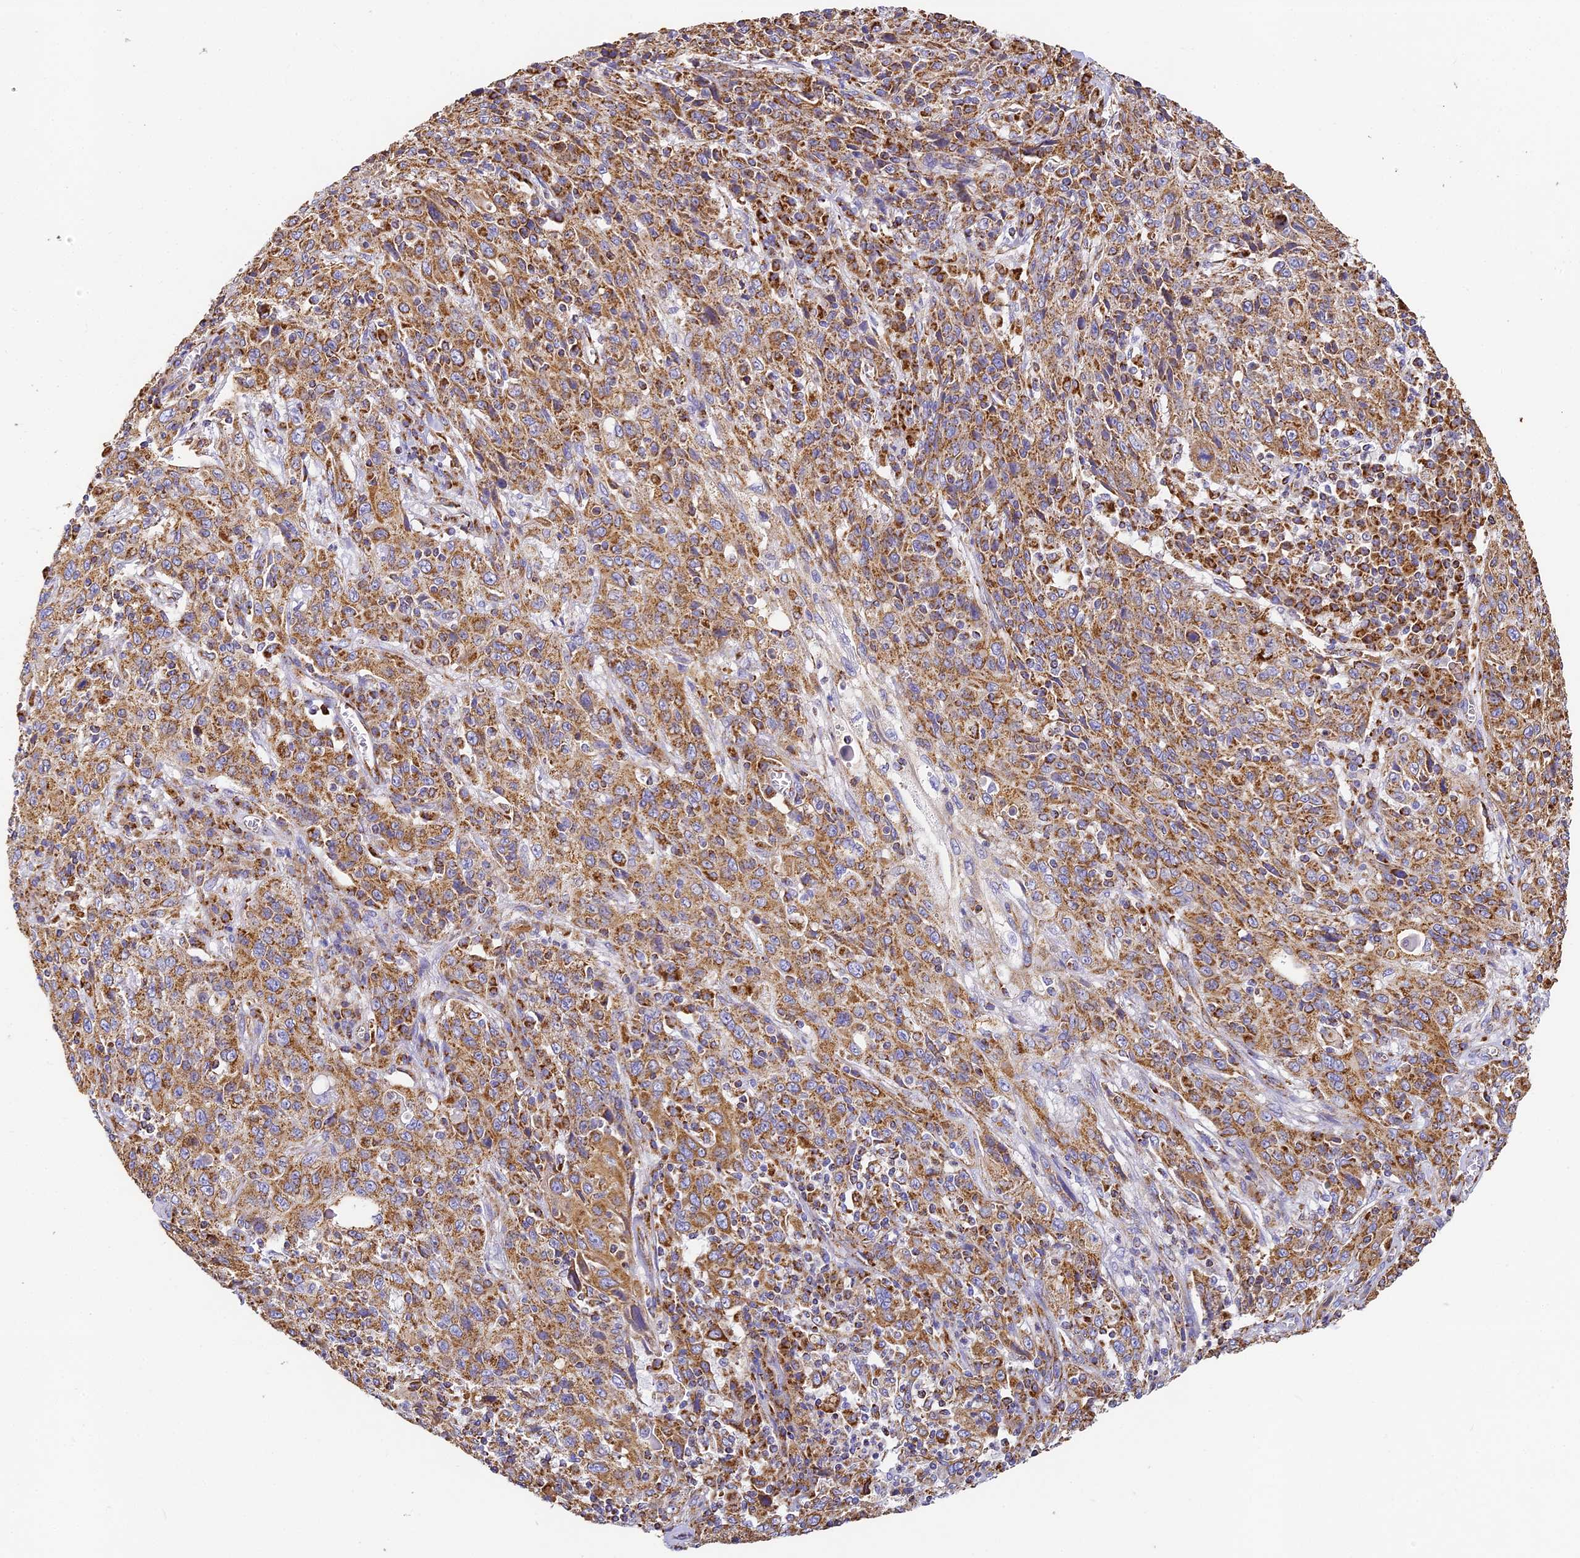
{"staining": {"intensity": "moderate", "quantity": ">75%", "location": "cytoplasmic/membranous"}, "tissue": "cervical cancer", "cell_type": "Tumor cells", "image_type": "cancer", "snomed": [{"axis": "morphology", "description": "Squamous cell carcinoma, NOS"}, {"axis": "topography", "description": "Cervix"}], "caption": "DAB immunohistochemical staining of human cervical squamous cell carcinoma exhibits moderate cytoplasmic/membranous protein staining in approximately >75% of tumor cells.", "gene": "COX6C", "patient": {"sex": "female", "age": 46}}